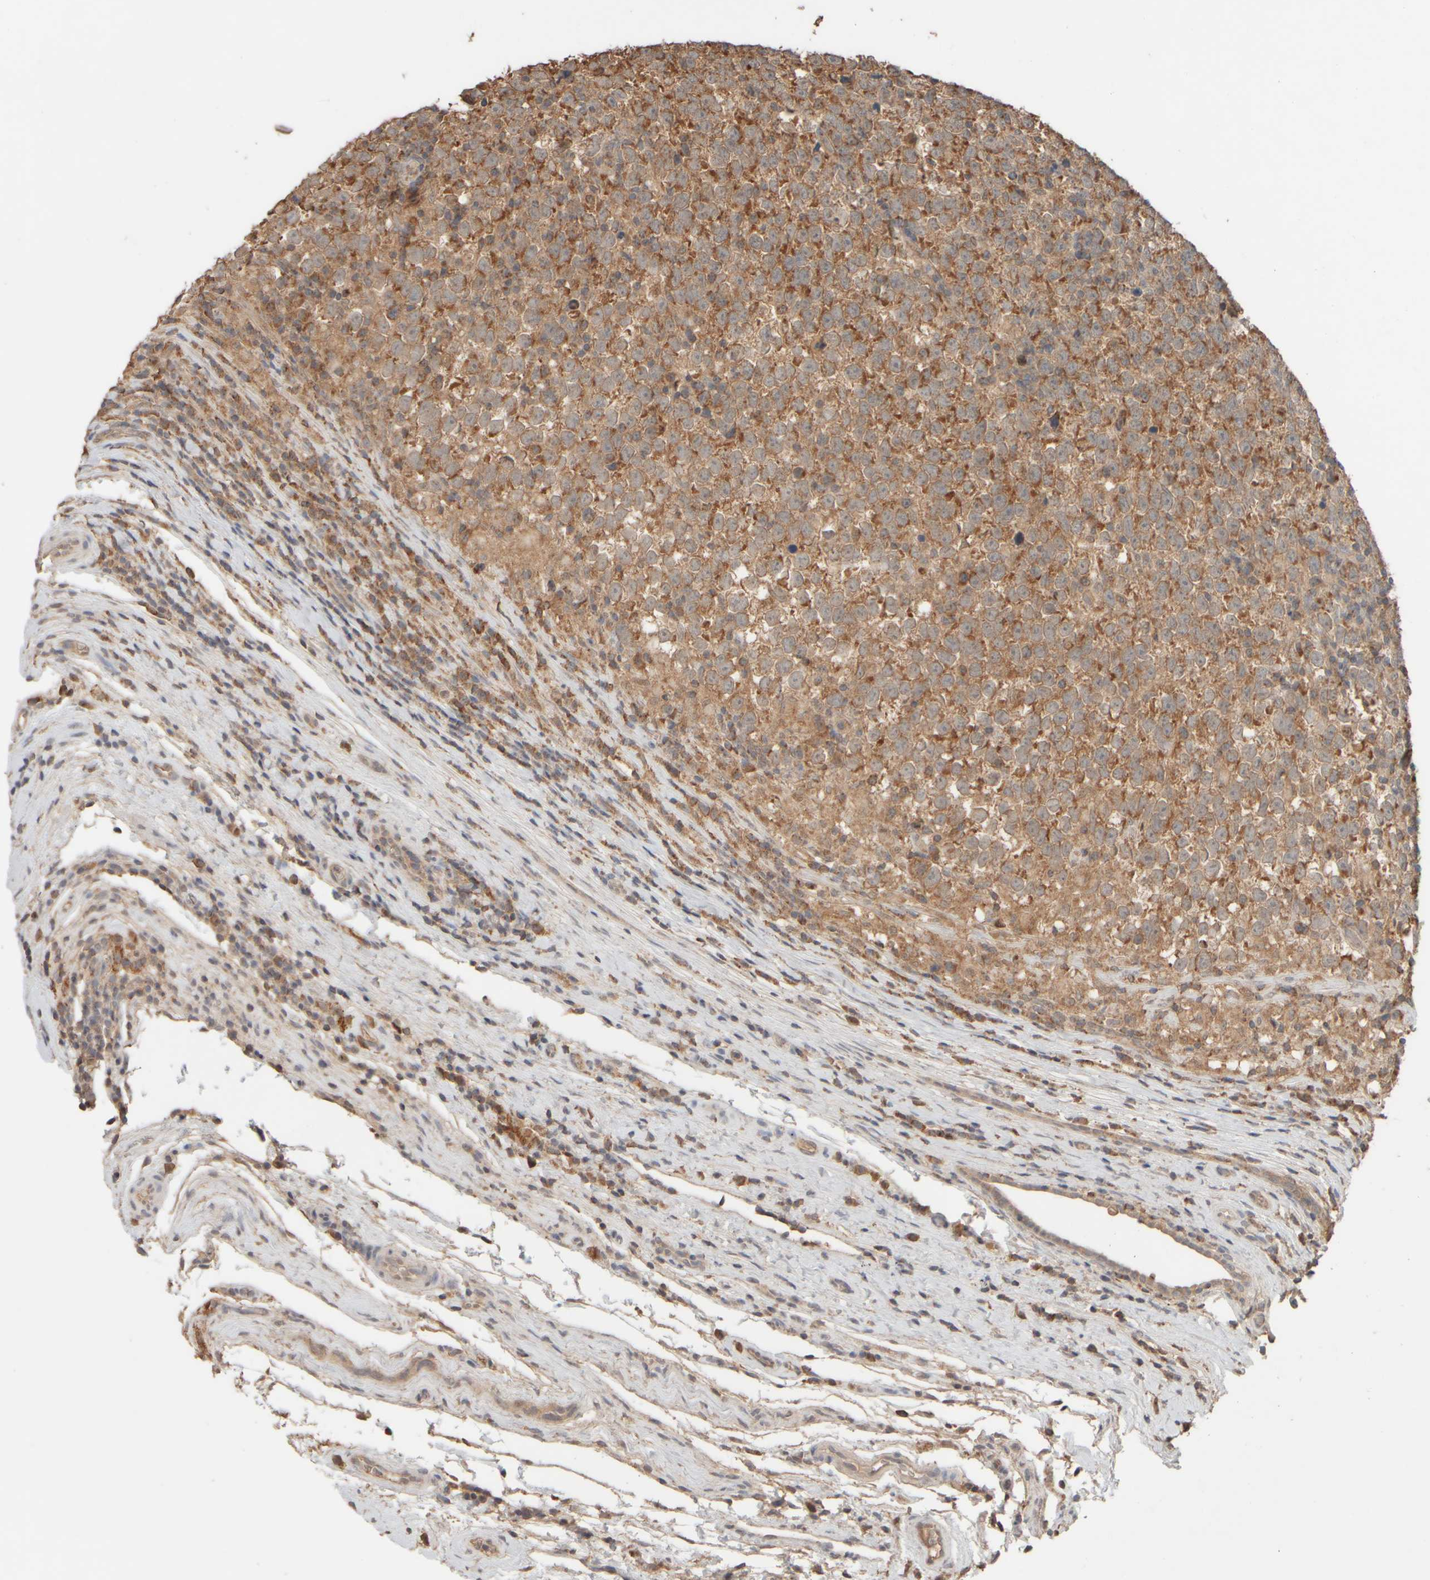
{"staining": {"intensity": "moderate", "quantity": ">75%", "location": "cytoplasmic/membranous"}, "tissue": "testis cancer", "cell_type": "Tumor cells", "image_type": "cancer", "snomed": [{"axis": "morphology", "description": "Normal tissue, NOS"}, {"axis": "morphology", "description": "Seminoma, NOS"}, {"axis": "topography", "description": "Testis"}], "caption": "Immunohistochemistry photomicrograph of seminoma (testis) stained for a protein (brown), which shows medium levels of moderate cytoplasmic/membranous positivity in about >75% of tumor cells.", "gene": "EIF2B3", "patient": {"sex": "male", "age": 43}}